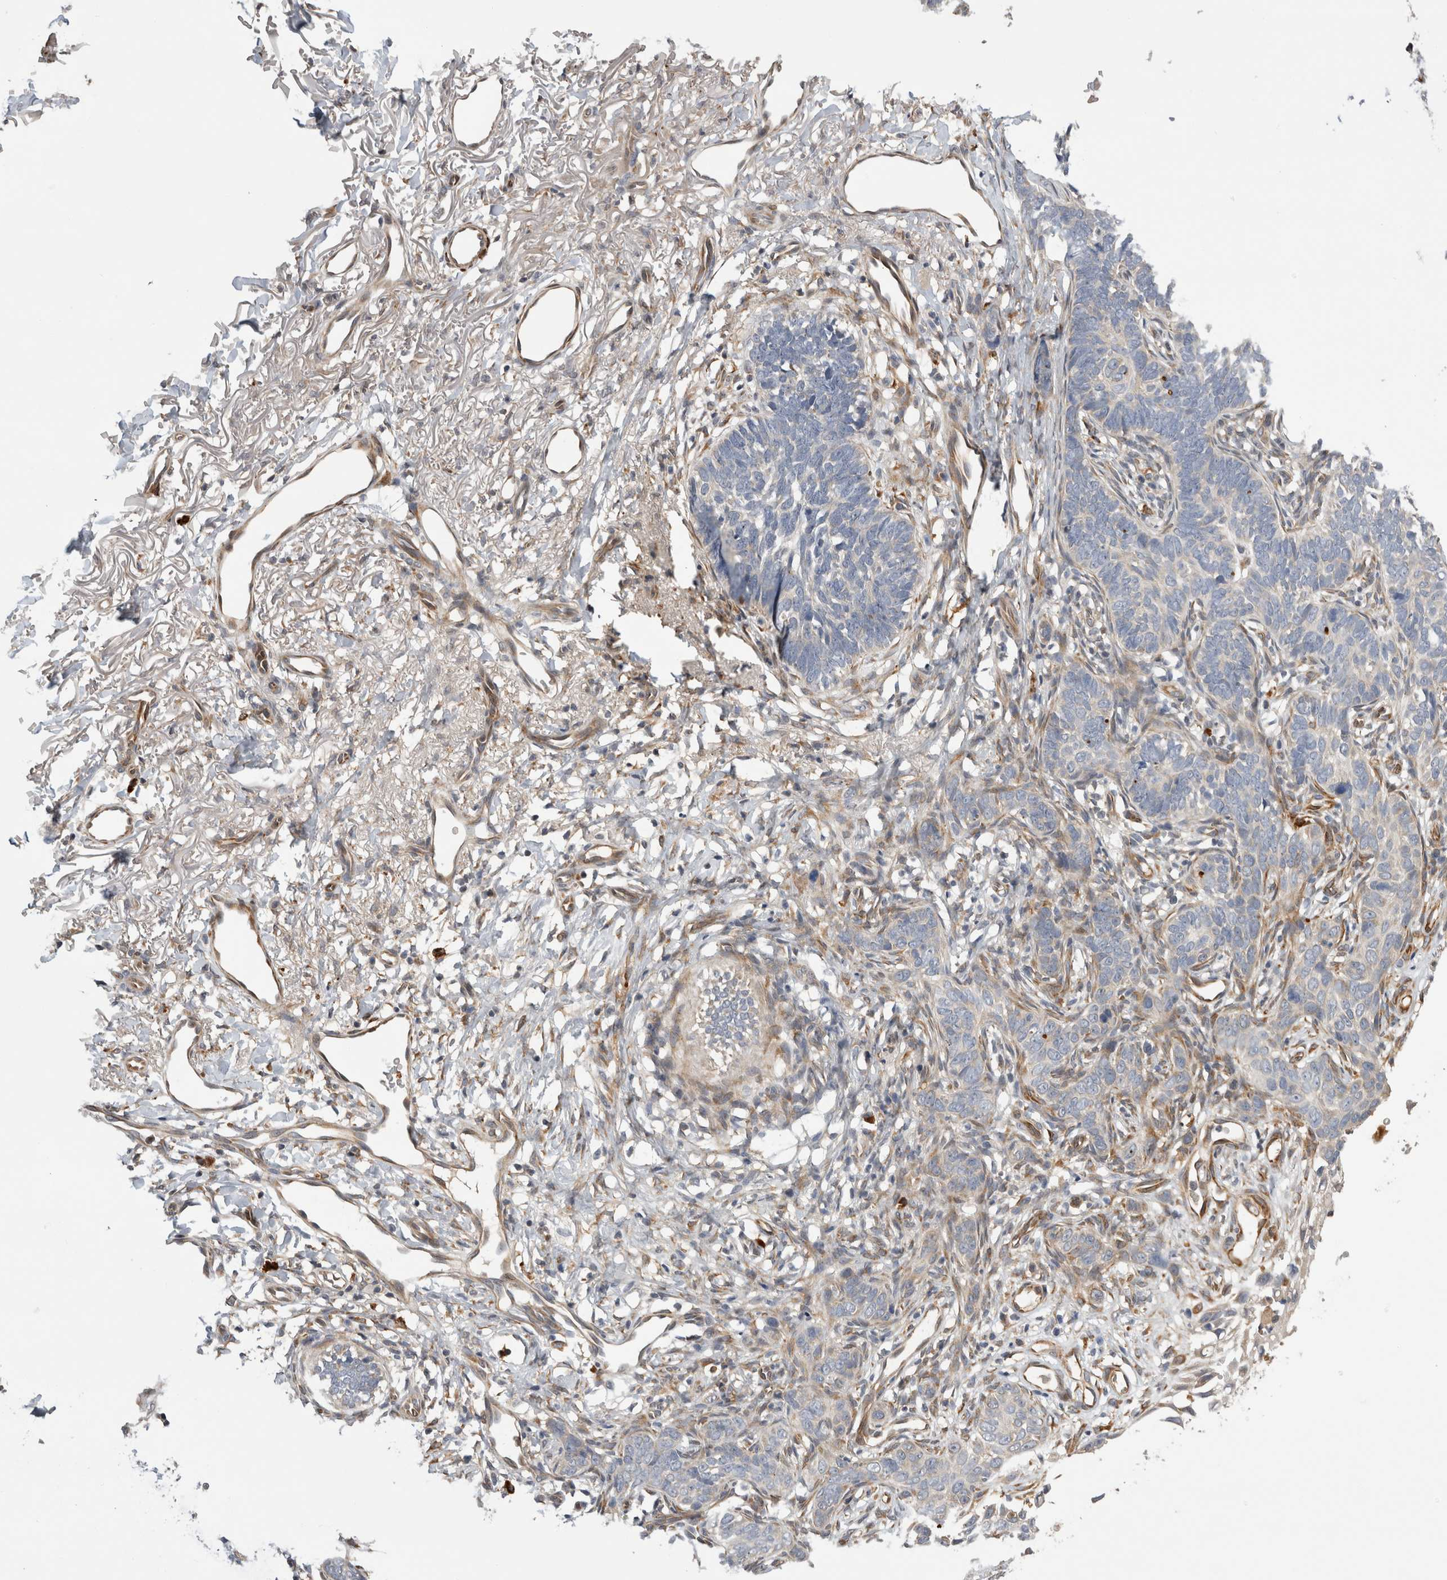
{"staining": {"intensity": "negative", "quantity": "none", "location": "none"}, "tissue": "skin cancer", "cell_type": "Tumor cells", "image_type": "cancer", "snomed": [{"axis": "morphology", "description": "Normal tissue, NOS"}, {"axis": "morphology", "description": "Basal cell carcinoma"}, {"axis": "topography", "description": "Skin"}], "caption": "There is no significant positivity in tumor cells of skin cancer.", "gene": "APOL2", "patient": {"sex": "male", "age": 77}}